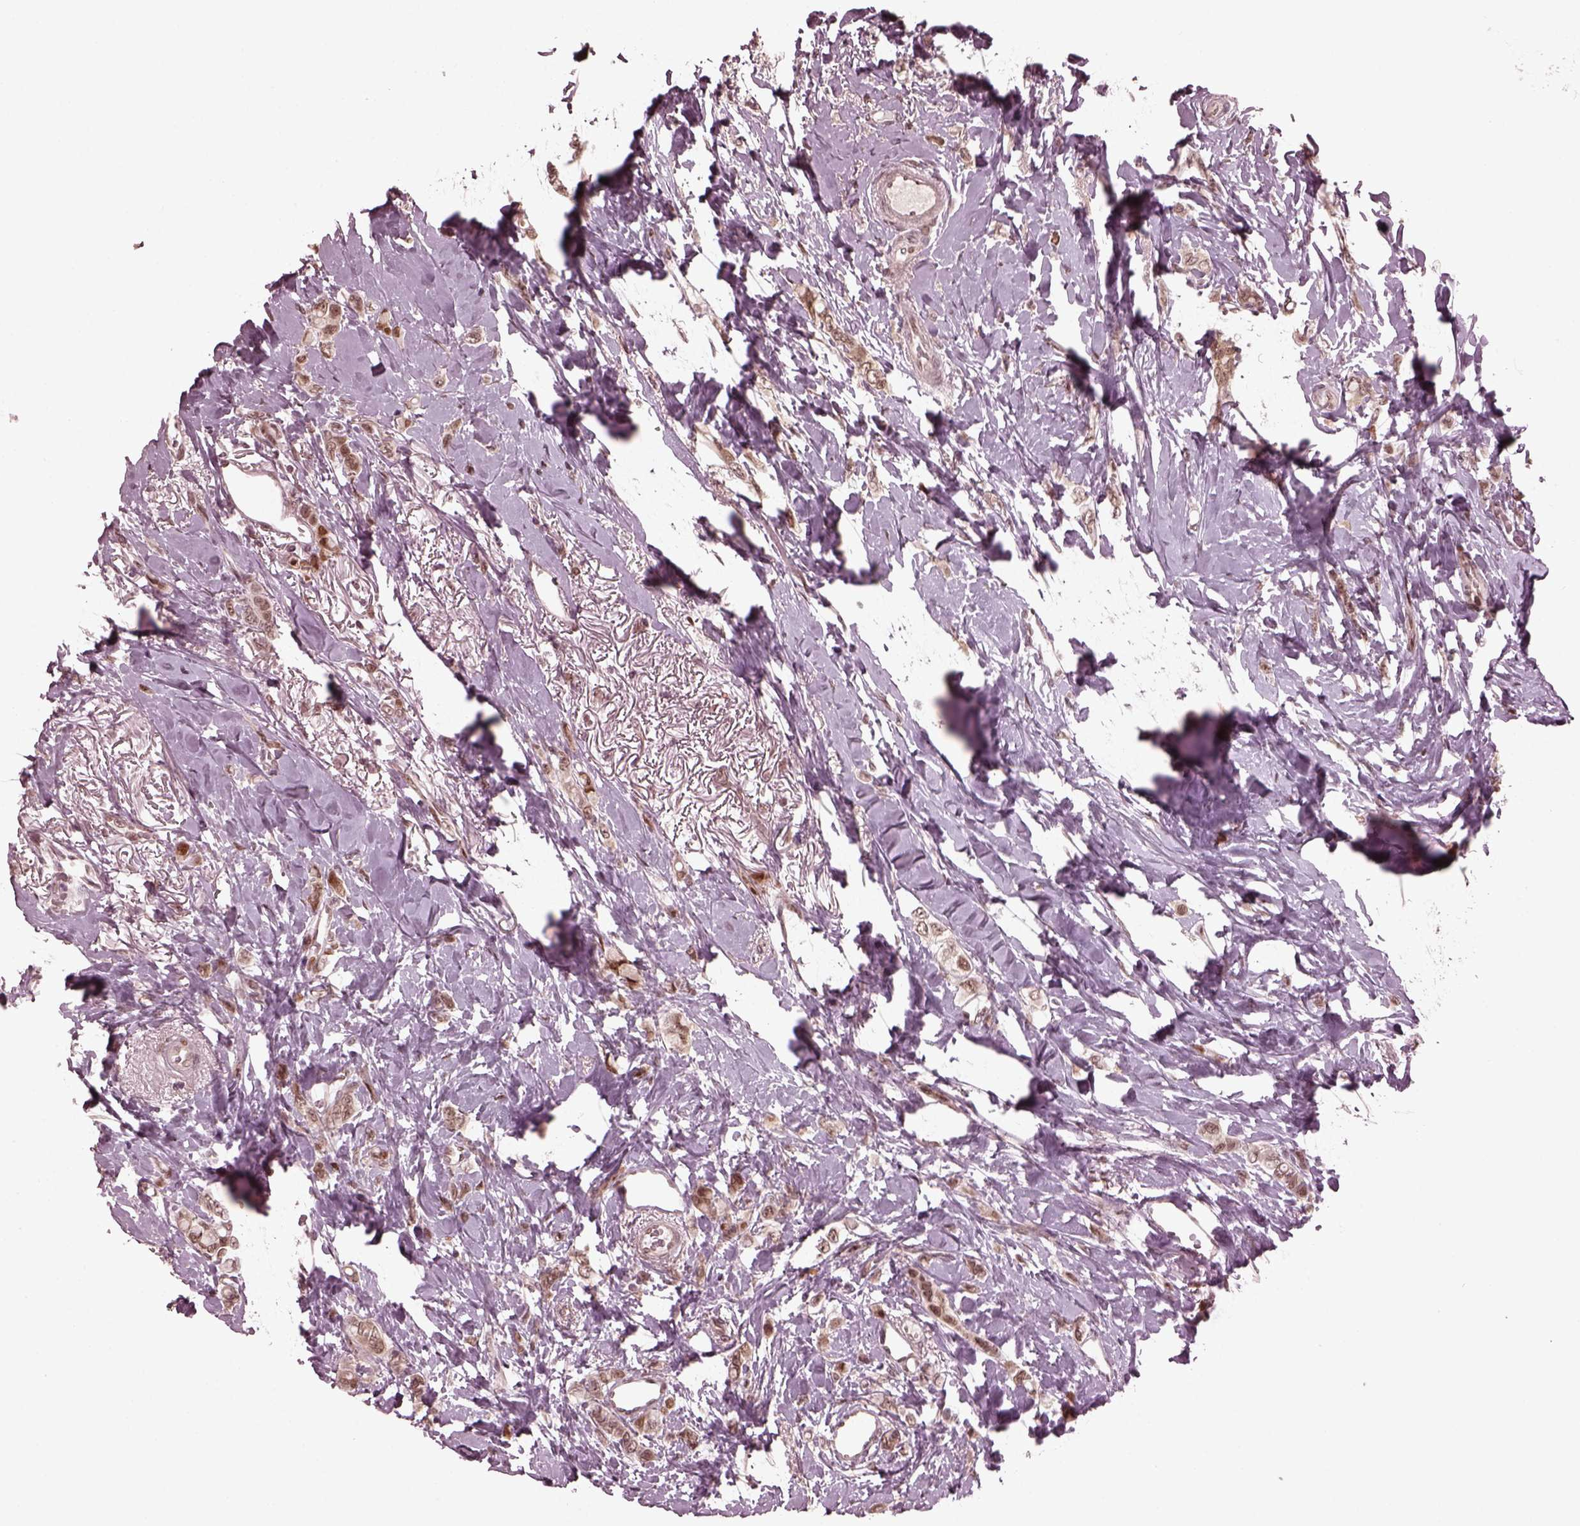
{"staining": {"intensity": "moderate", "quantity": "25%-75%", "location": "cytoplasmic/membranous,nuclear"}, "tissue": "breast cancer", "cell_type": "Tumor cells", "image_type": "cancer", "snomed": [{"axis": "morphology", "description": "Lobular carcinoma"}, {"axis": "topography", "description": "Breast"}], "caption": "There is medium levels of moderate cytoplasmic/membranous and nuclear expression in tumor cells of breast lobular carcinoma, as demonstrated by immunohistochemical staining (brown color).", "gene": "TRIB3", "patient": {"sex": "female", "age": 66}}